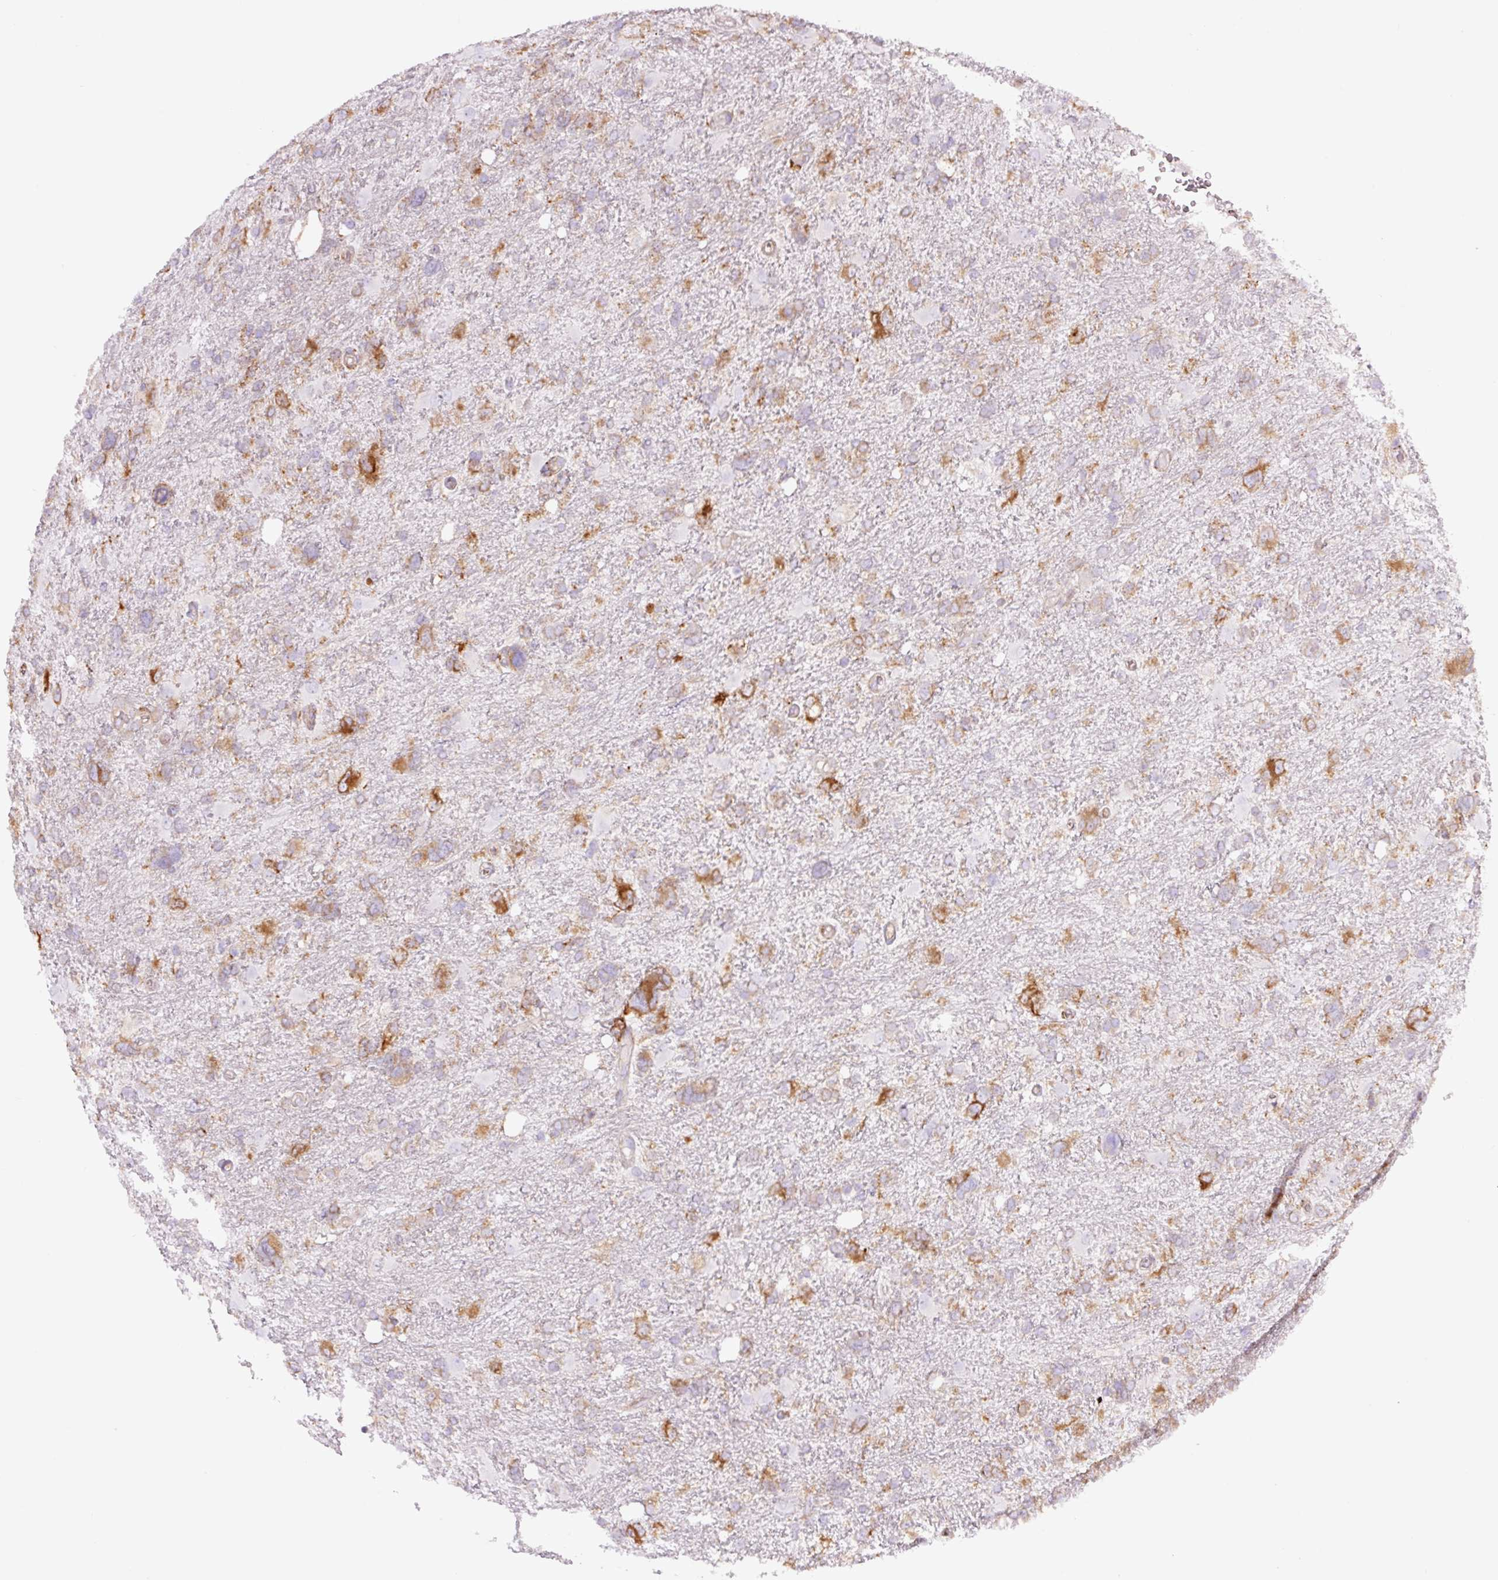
{"staining": {"intensity": "weak", "quantity": "25%-75%", "location": "cytoplasmic/membranous"}, "tissue": "glioma", "cell_type": "Tumor cells", "image_type": "cancer", "snomed": [{"axis": "morphology", "description": "Glioma, malignant, High grade"}, {"axis": "topography", "description": "Brain"}], "caption": "A brown stain labels weak cytoplasmic/membranous staining of a protein in human glioma tumor cells. The staining is performed using DAB brown chromogen to label protein expression. The nuclei are counter-stained blue using hematoxylin.", "gene": "SH2D6", "patient": {"sex": "male", "age": 61}}